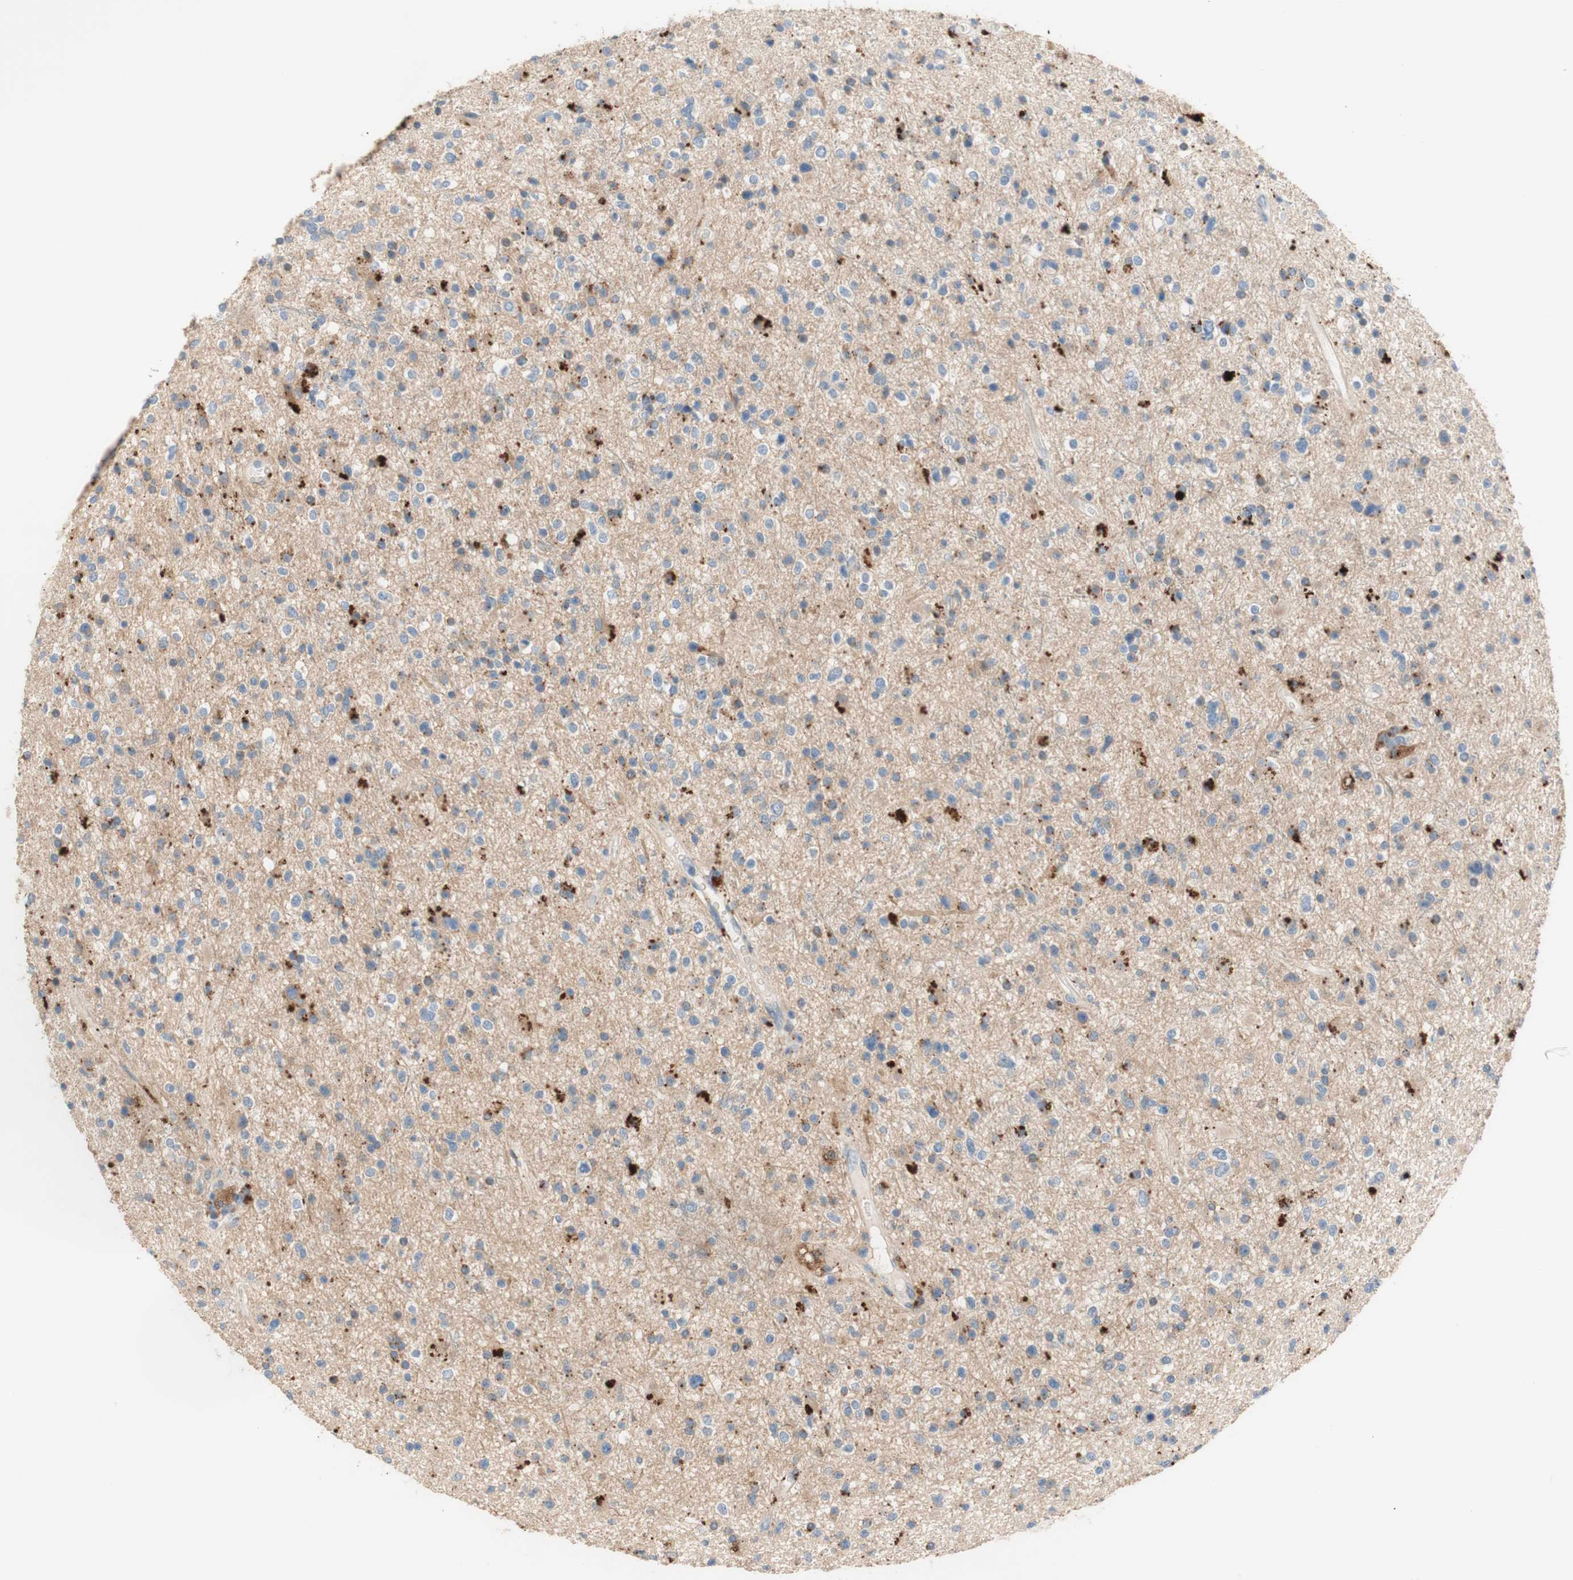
{"staining": {"intensity": "negative", "quantity": "none", "location": "none"}, "tissue": "glioma", "cell_type": "Tumor cells", "image_type": "cancer", "snomed": [{"axis": "morphology", "description": "Glioma, malignant, High grade"}, {"axis": "topography", "description": "Brain"}], "caption": "Immunohistochemistry (IHC) image of neoplastic tissue: human glioma stained with DAB (3,3'-diaminobenzidine) exhibits no significant protein staining in tumor cells.", "gene": "PTPN21", "patient": {"sex": "male", "age": 33}}